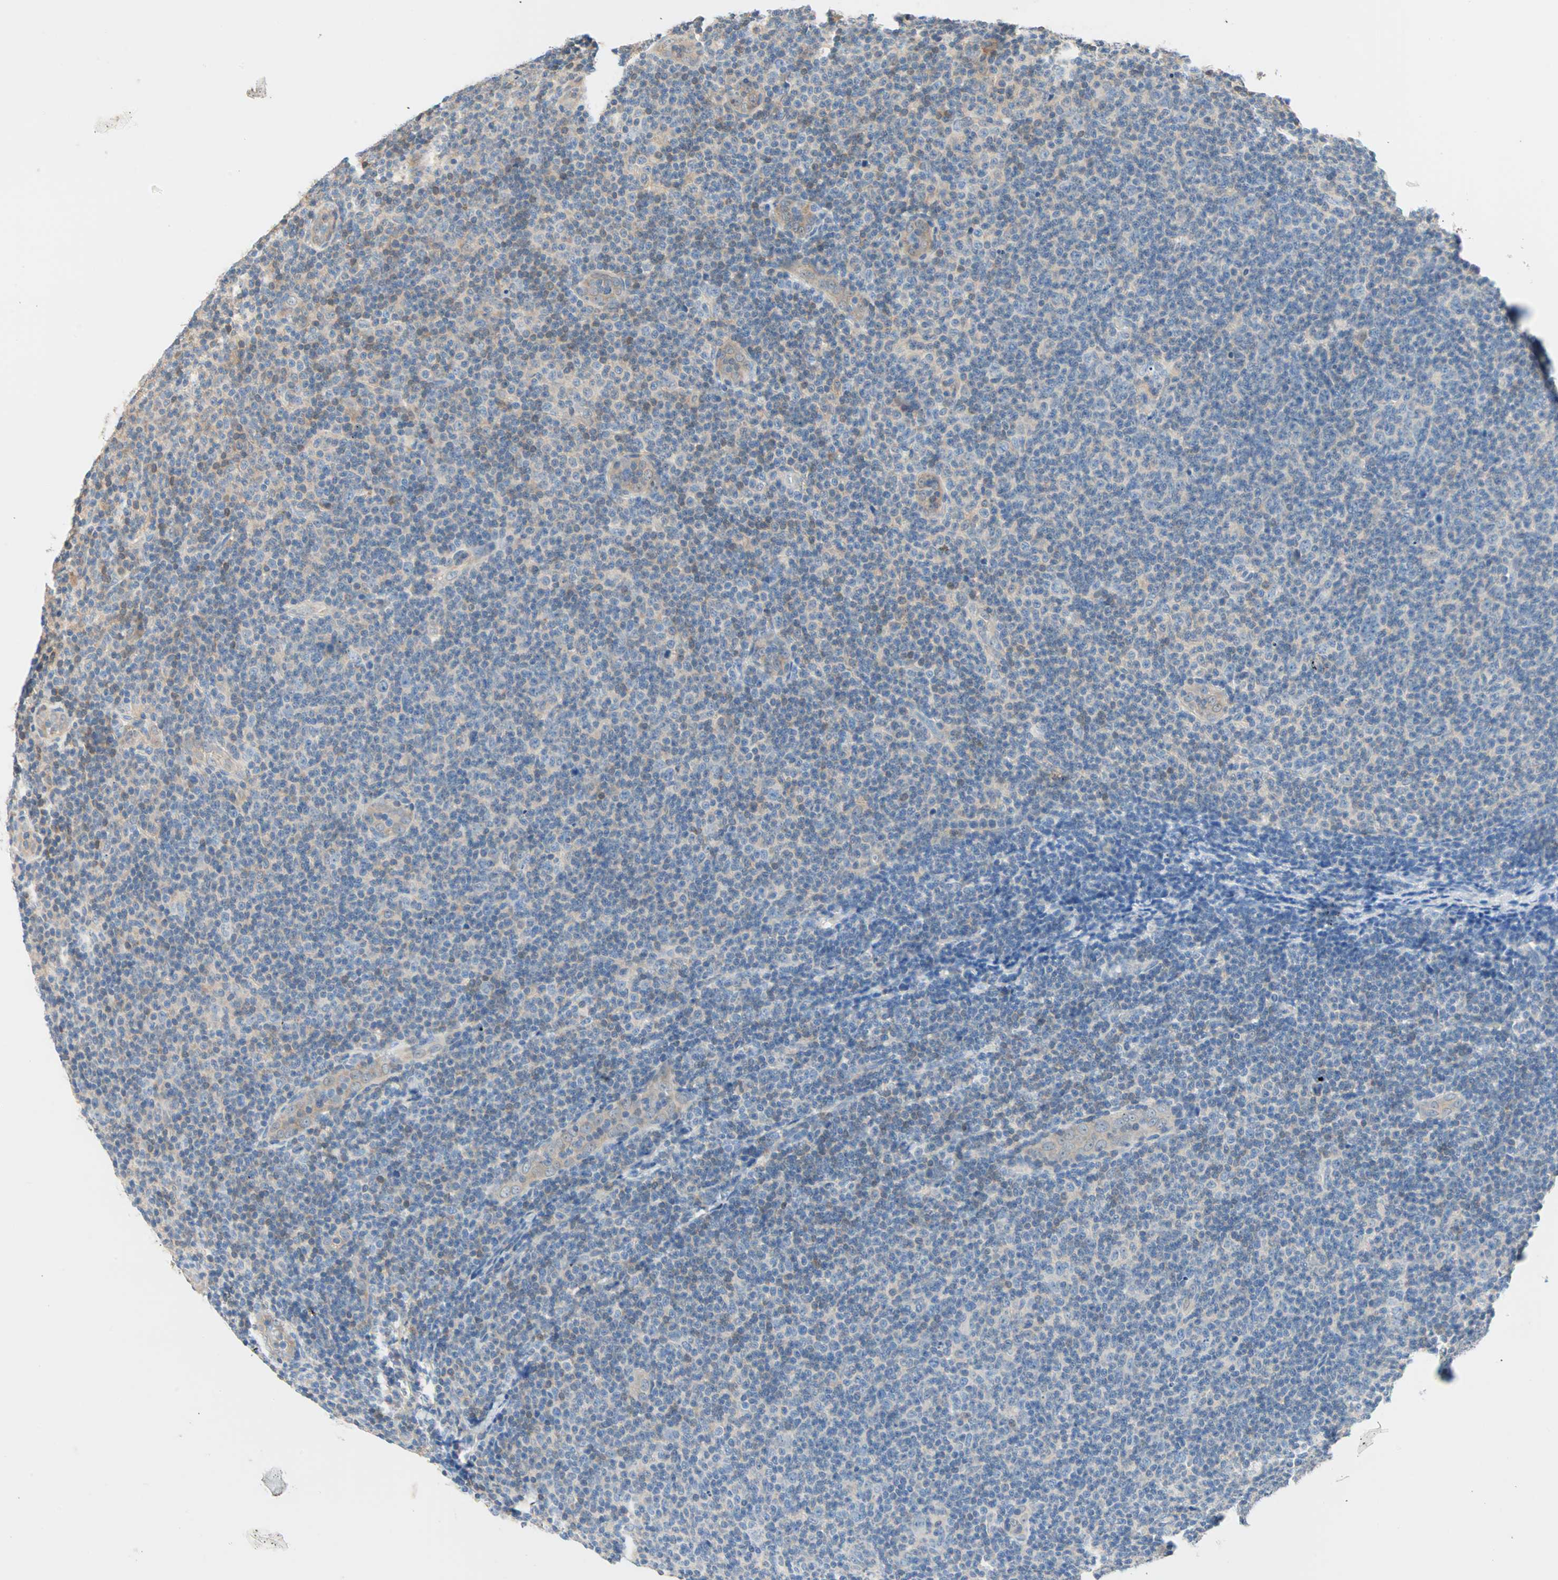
{"staining": {"intensity": "moderate", "quantity": "25%-75%", "location": "cytoplasmic/membranous"}, "tissue": "lymphoma", "cell_type": "Tumor cells", "image_type": "cancer", "snomed": [{"axis": "morphology", "description": "Malignant lymphoma, non-Hodgkin's type, Low grade"}, {"axis": "topography", "description": "Lymph node"}], "caption": "A brown stain shows moderate cytoplasmic/membranous expression of a protein in lymphoma tumor cells.", "gene": "MPI", "patient": {"sex": "male", "age": 83}}